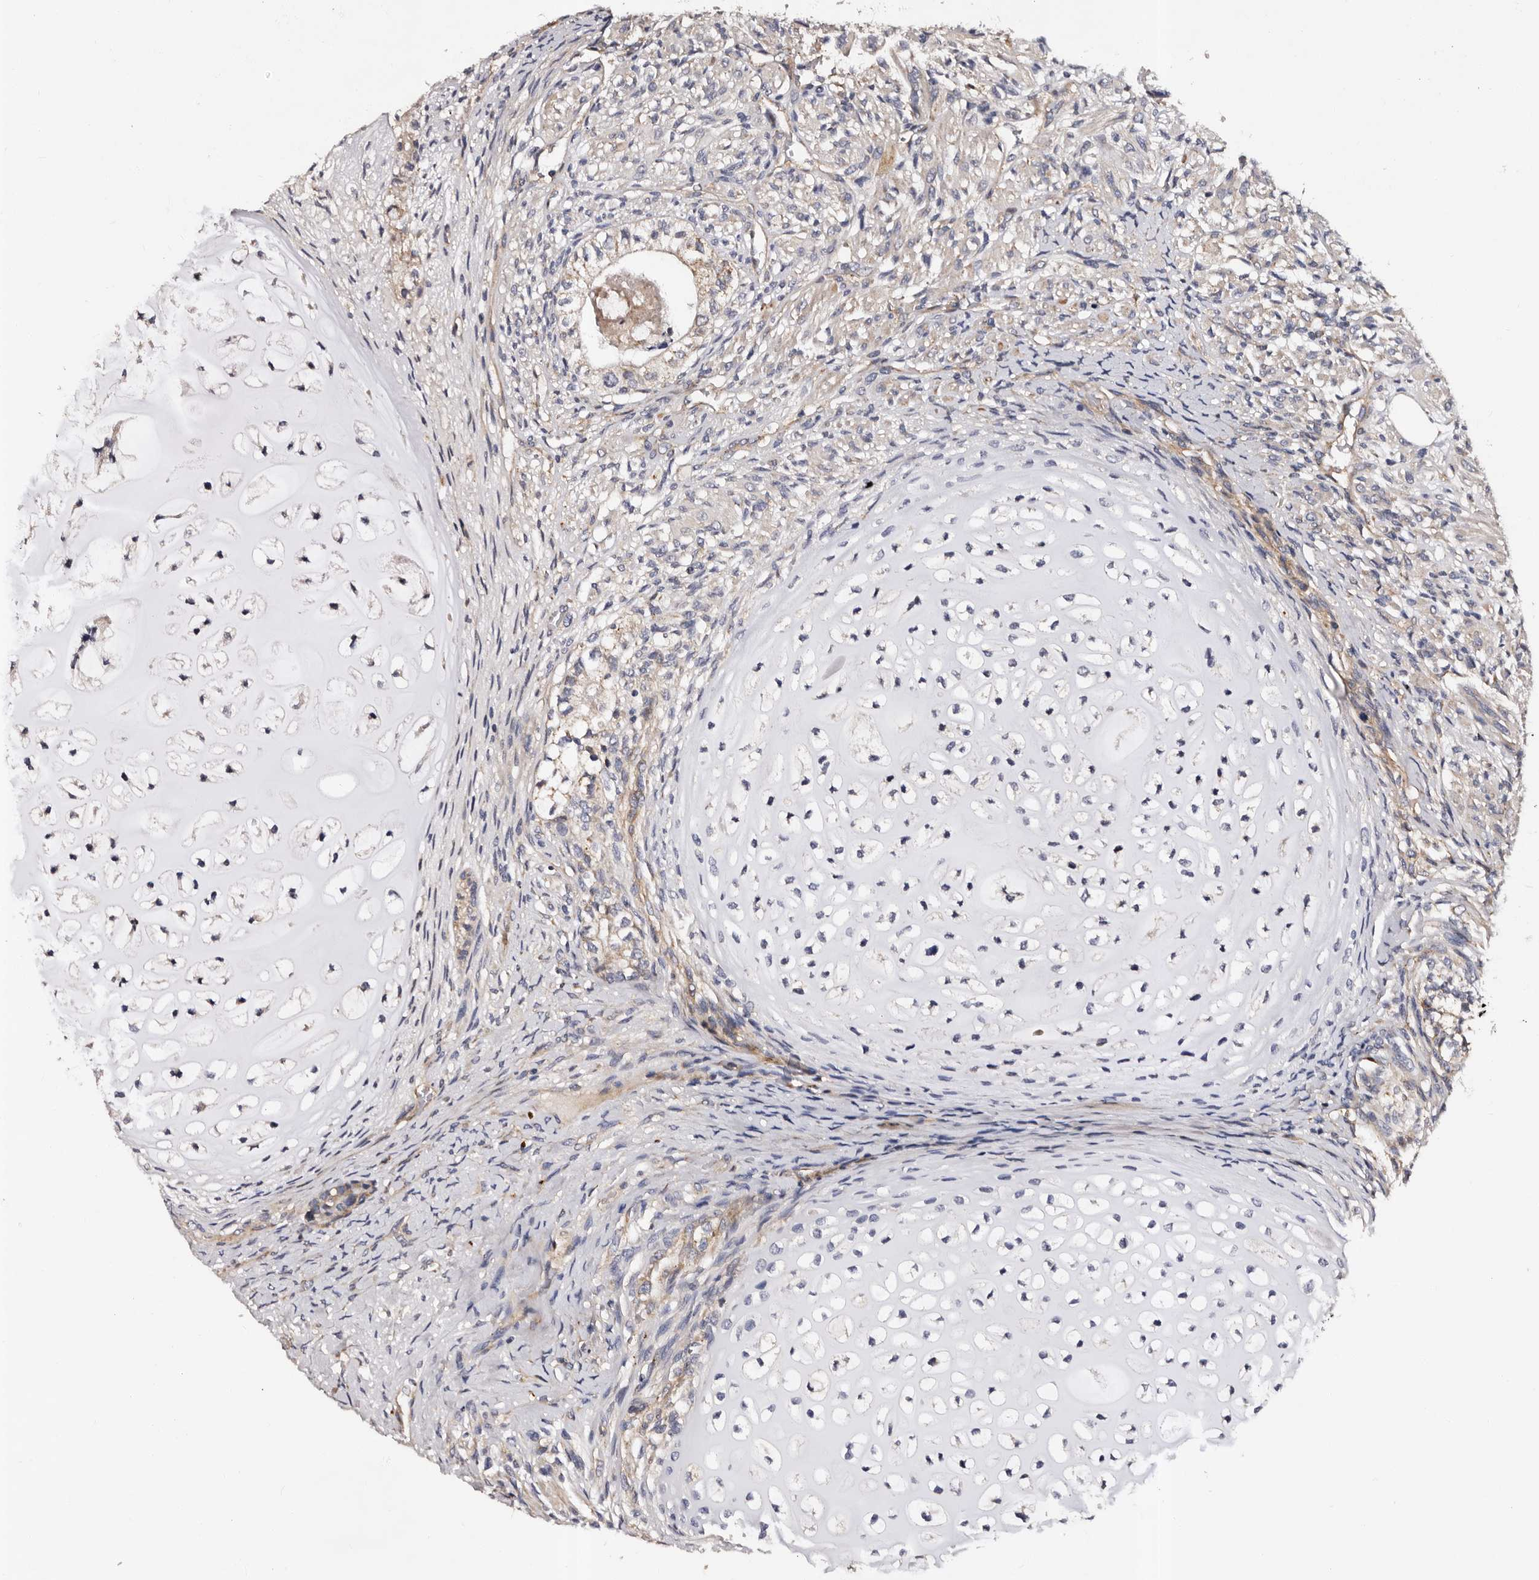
{"staining": {"intensity": "weak", "quantity": "25%-75%", "location": "cytoplasmic/membranous"}, "tissue": "testis cancer", "cell_type": "Tumor cells", "image_type": "cancer", "snomed": [{"axis": "morphology", "description": "Seminoma, NOS"}, {"axis": "morphology", "description": "Carcinoma, Embryonal, NOS"}, {"axis": "topography", "description": "Testis"}], "caption": "Testis cancer (seminoma) was stained to show a protein in brown. There is low levels of weak cytoplasmic/membranous positivity in approximately 25%-75% of tumor cells.", "gene": "ADCK5", "patient": {"sex": "male", "age": 28}}